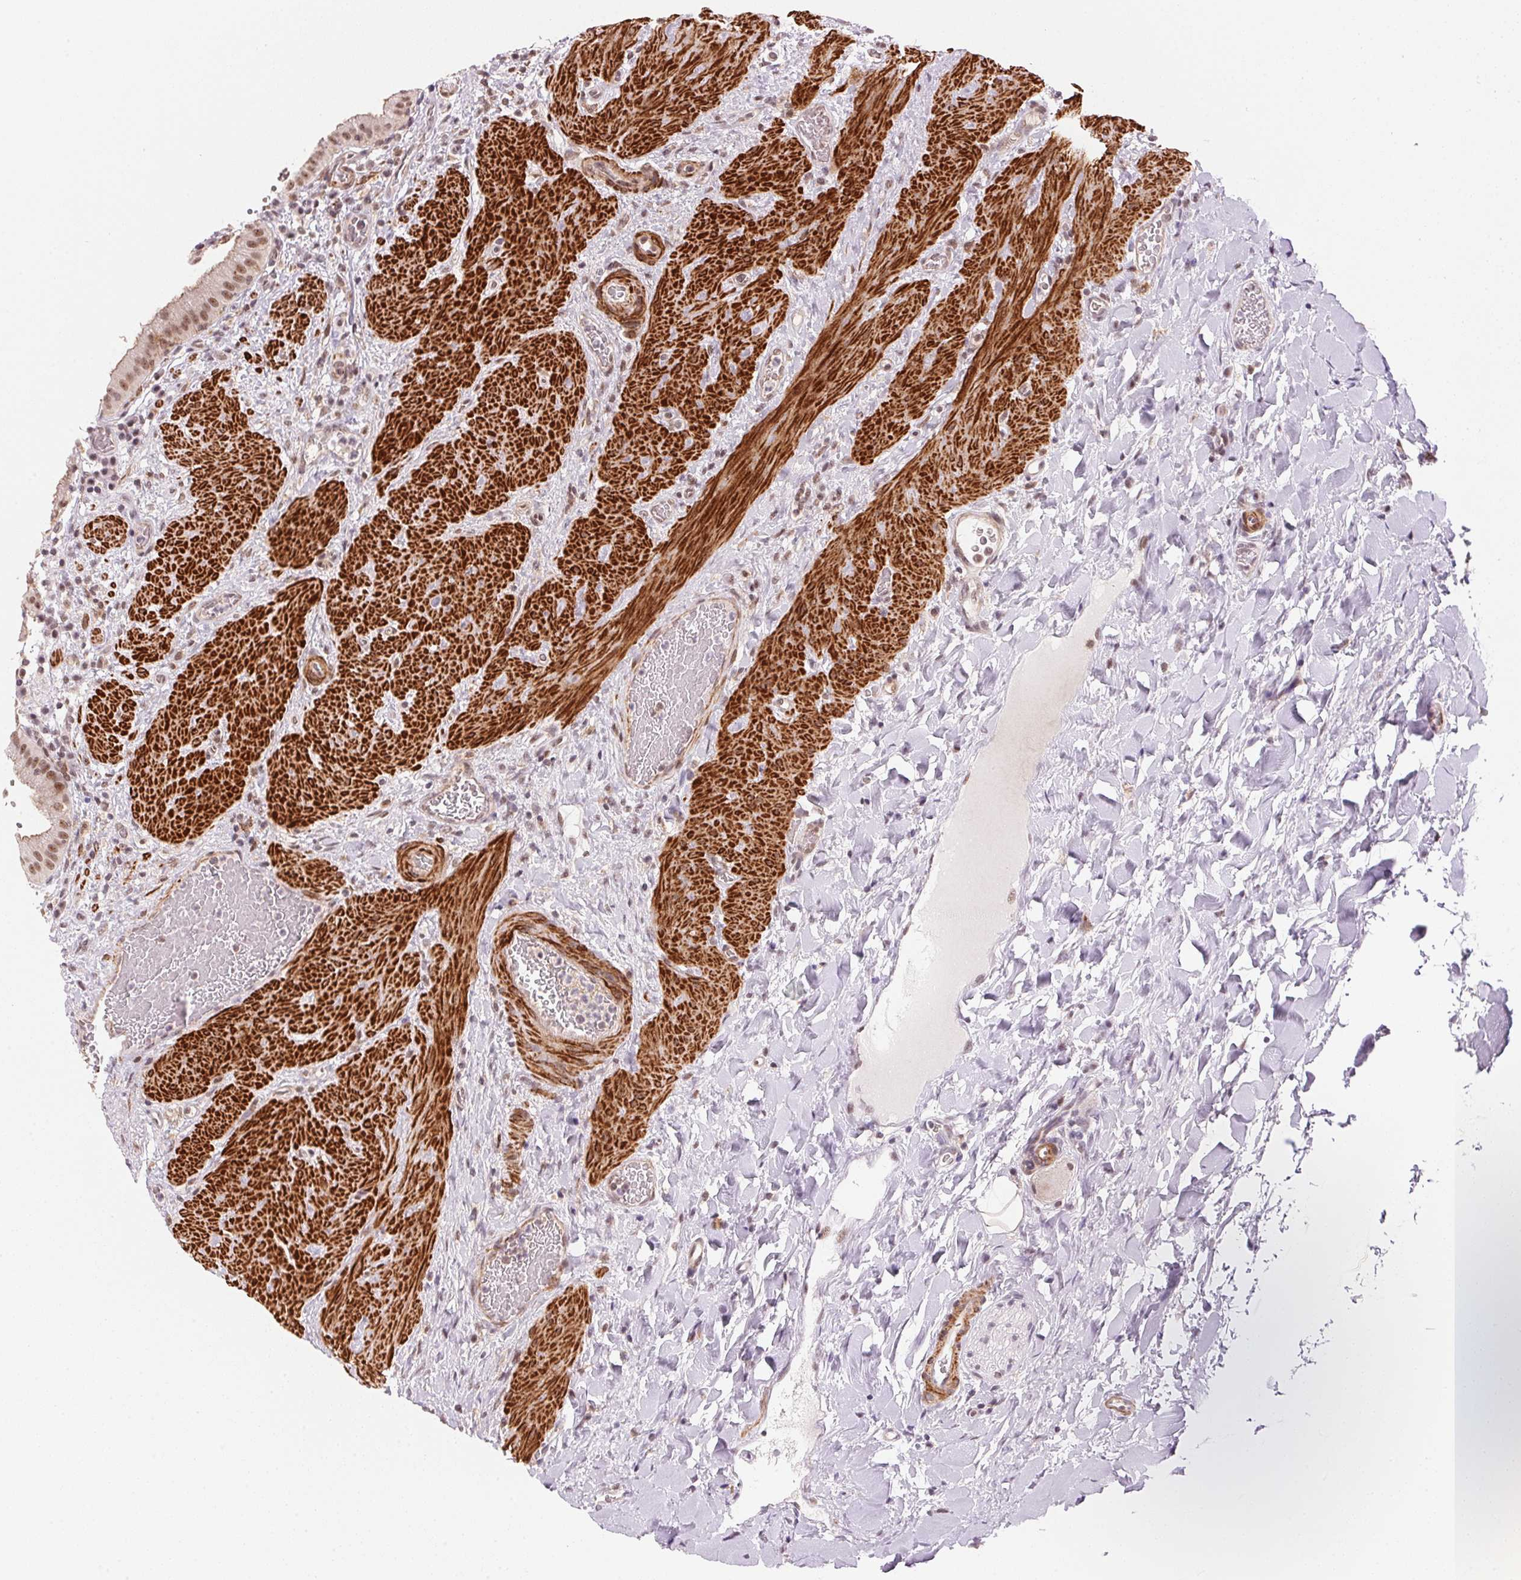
{"staining": {"intensity": "moderate", "quantity": ">75%", "location": "nuclear"}, "tissue": "gallbladder", "cell_type": "Glandular cells", "image_type": "normal", "snomed": [{"axis": "morphology", "description": "Normal tissue, NOS"}, {"axis": "topography", "description": "Gallbladder"}], "caption": "About >75% of glandular cells in normal gallbladder demonstrate moderate nuclear protein positivity as visualized by brown immunohistochemical staining.", "gene": "HNRNPDL", "patient": {"sex": "male", "age": 26}}